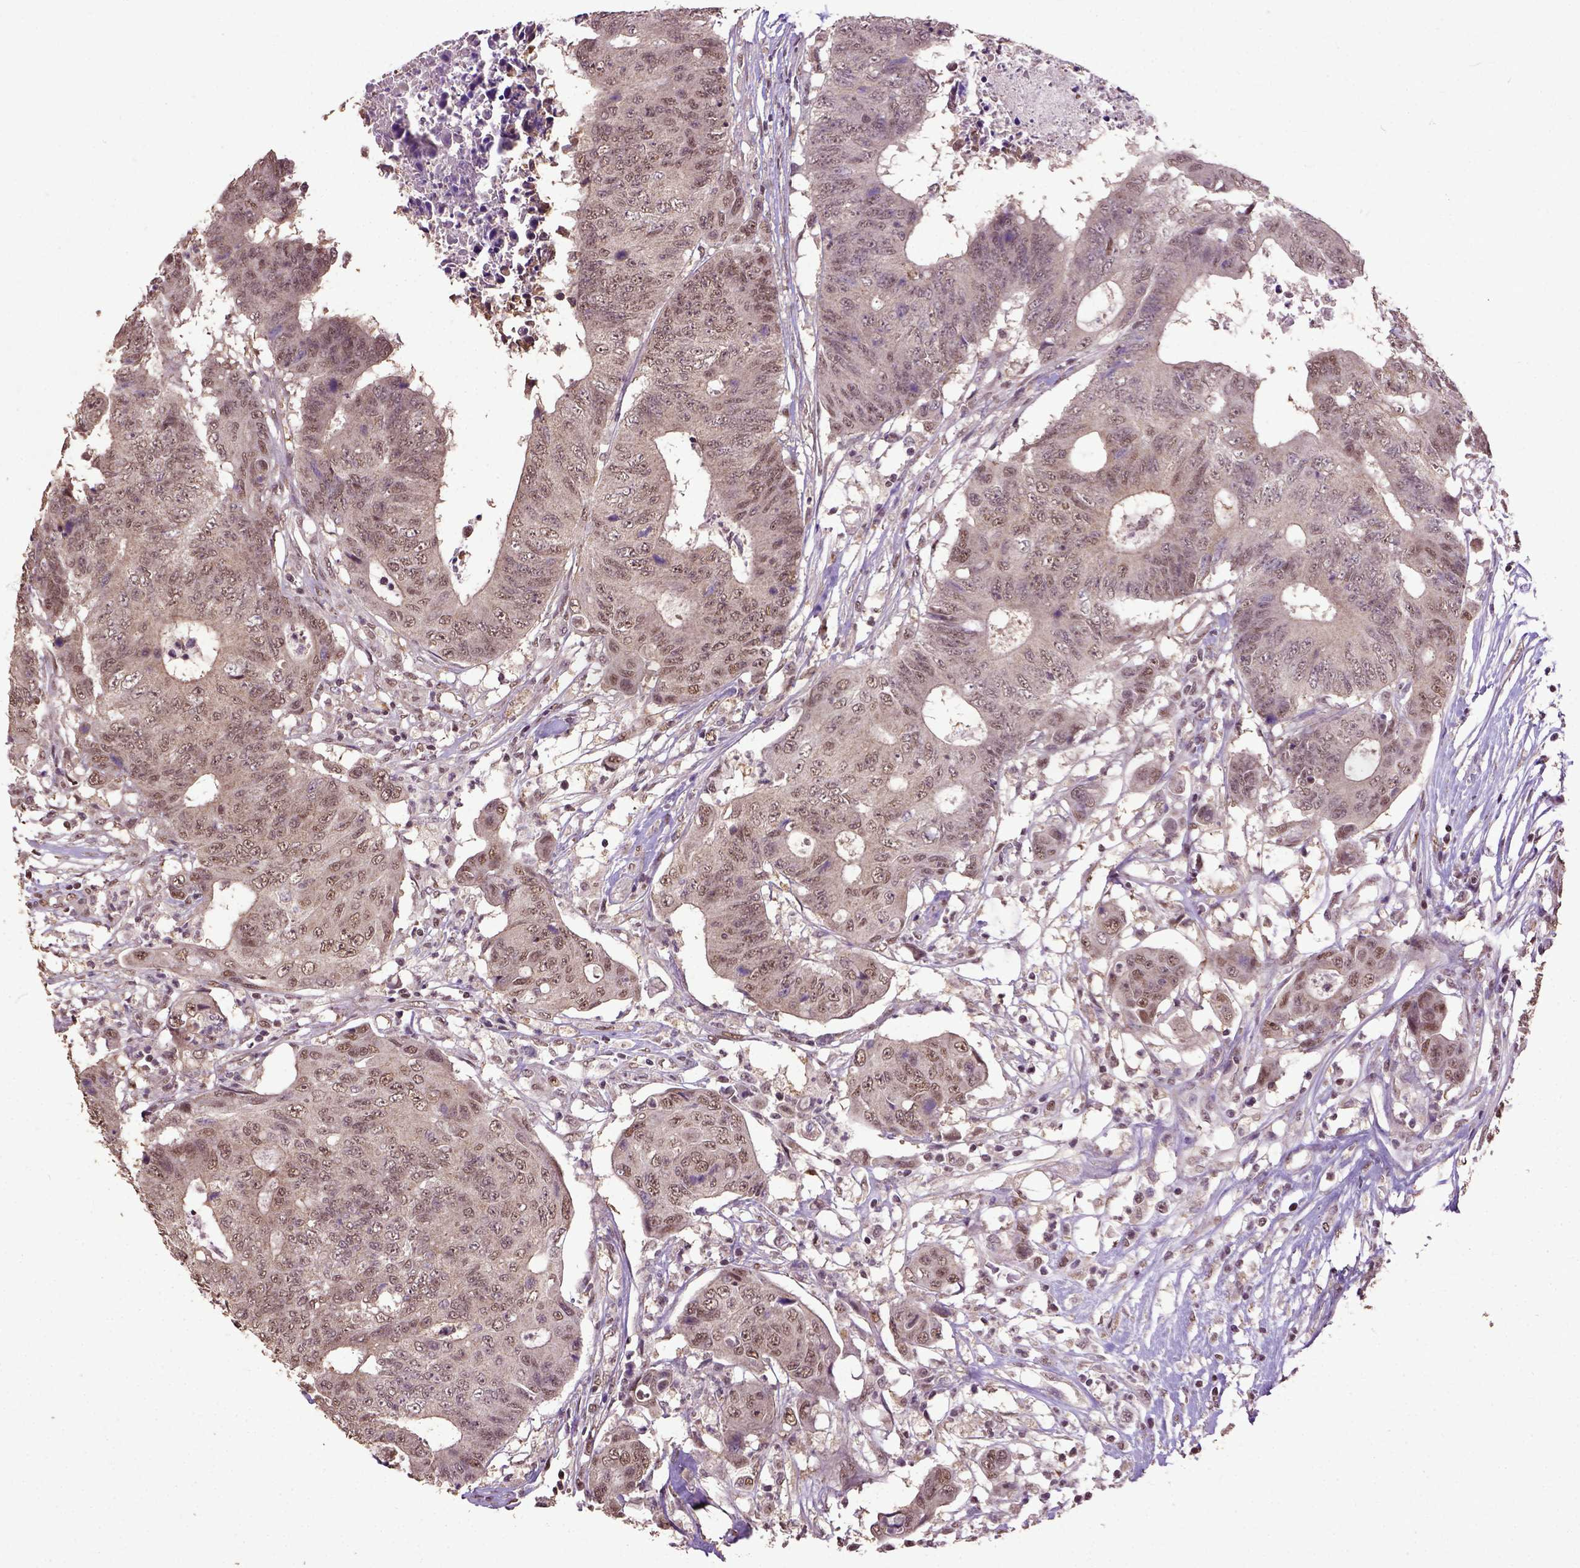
{"staining": {"intensity": "moderate", "quantity": "<25%", "location": "nuclear"}, "tissue": "colorectal cancer", "cell_type": "Tumor cells", "image_type": "cancer", "snomed": [{"axis": "morphology", "description": "Adenocarcinoma, NOS"}, {"axis": "topography", "description": "Colon"}], "caption": "Brown immunohistochemical staining in human colorectal cancer displays moderate nuclear positivity in about <25% of tumor cells. The staining was performed using DAB (3,3'-diaminobenzidine) to visualize the protein expression in brown, while the nuclei were stained in blue with hematoxylin (Magnification: 20x).", "gene": "UBA3", "patient": {"sex": "female", "age": 48}}